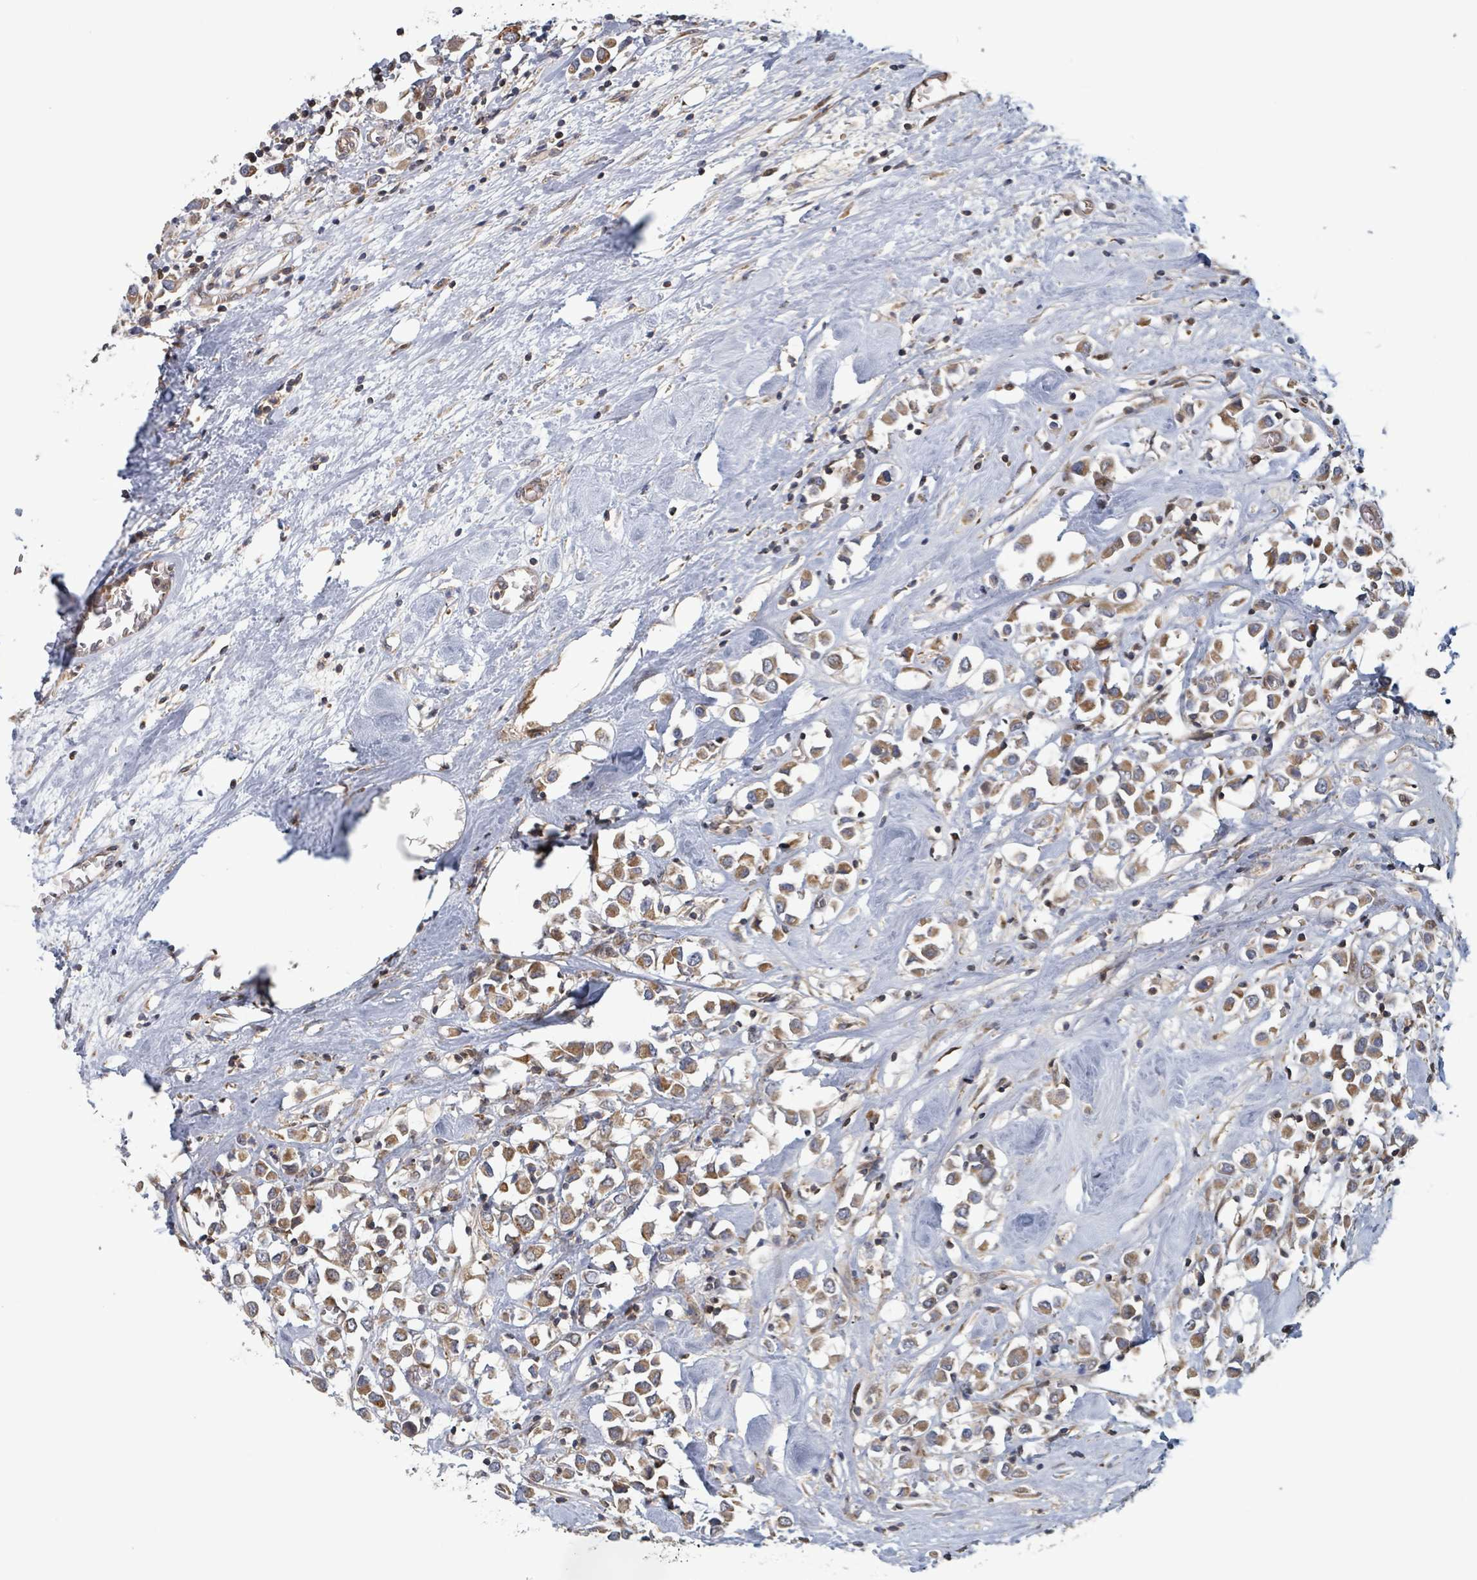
{"staining": {"intensity": "moderate", "quantity": ">75%", "location": "cytoplasmic/membranous"}, "tissue": "breast cancer", "cell_type": "Tumor cells", "image_type": "cancer", "snomed": [{"axis": "morphology", "description": "Duct carcinoma"}, {"axis": "topography", "description": "Breast"}], "caption": "DAB (3,3'-diaminobenzidine) immunohistochemical staining of breast cancer displays moderate cytoplasmic/membranous protein expression in about >75% of tumor cells. The protein is stained brown, and the nuclei are stained in blue (DAB (3,3'-diaminobenzidine) IHC with brightfield microscopy, high magnification).", "gene": "HIVEP1", "patient": {"sex": "female", "age": 61}}